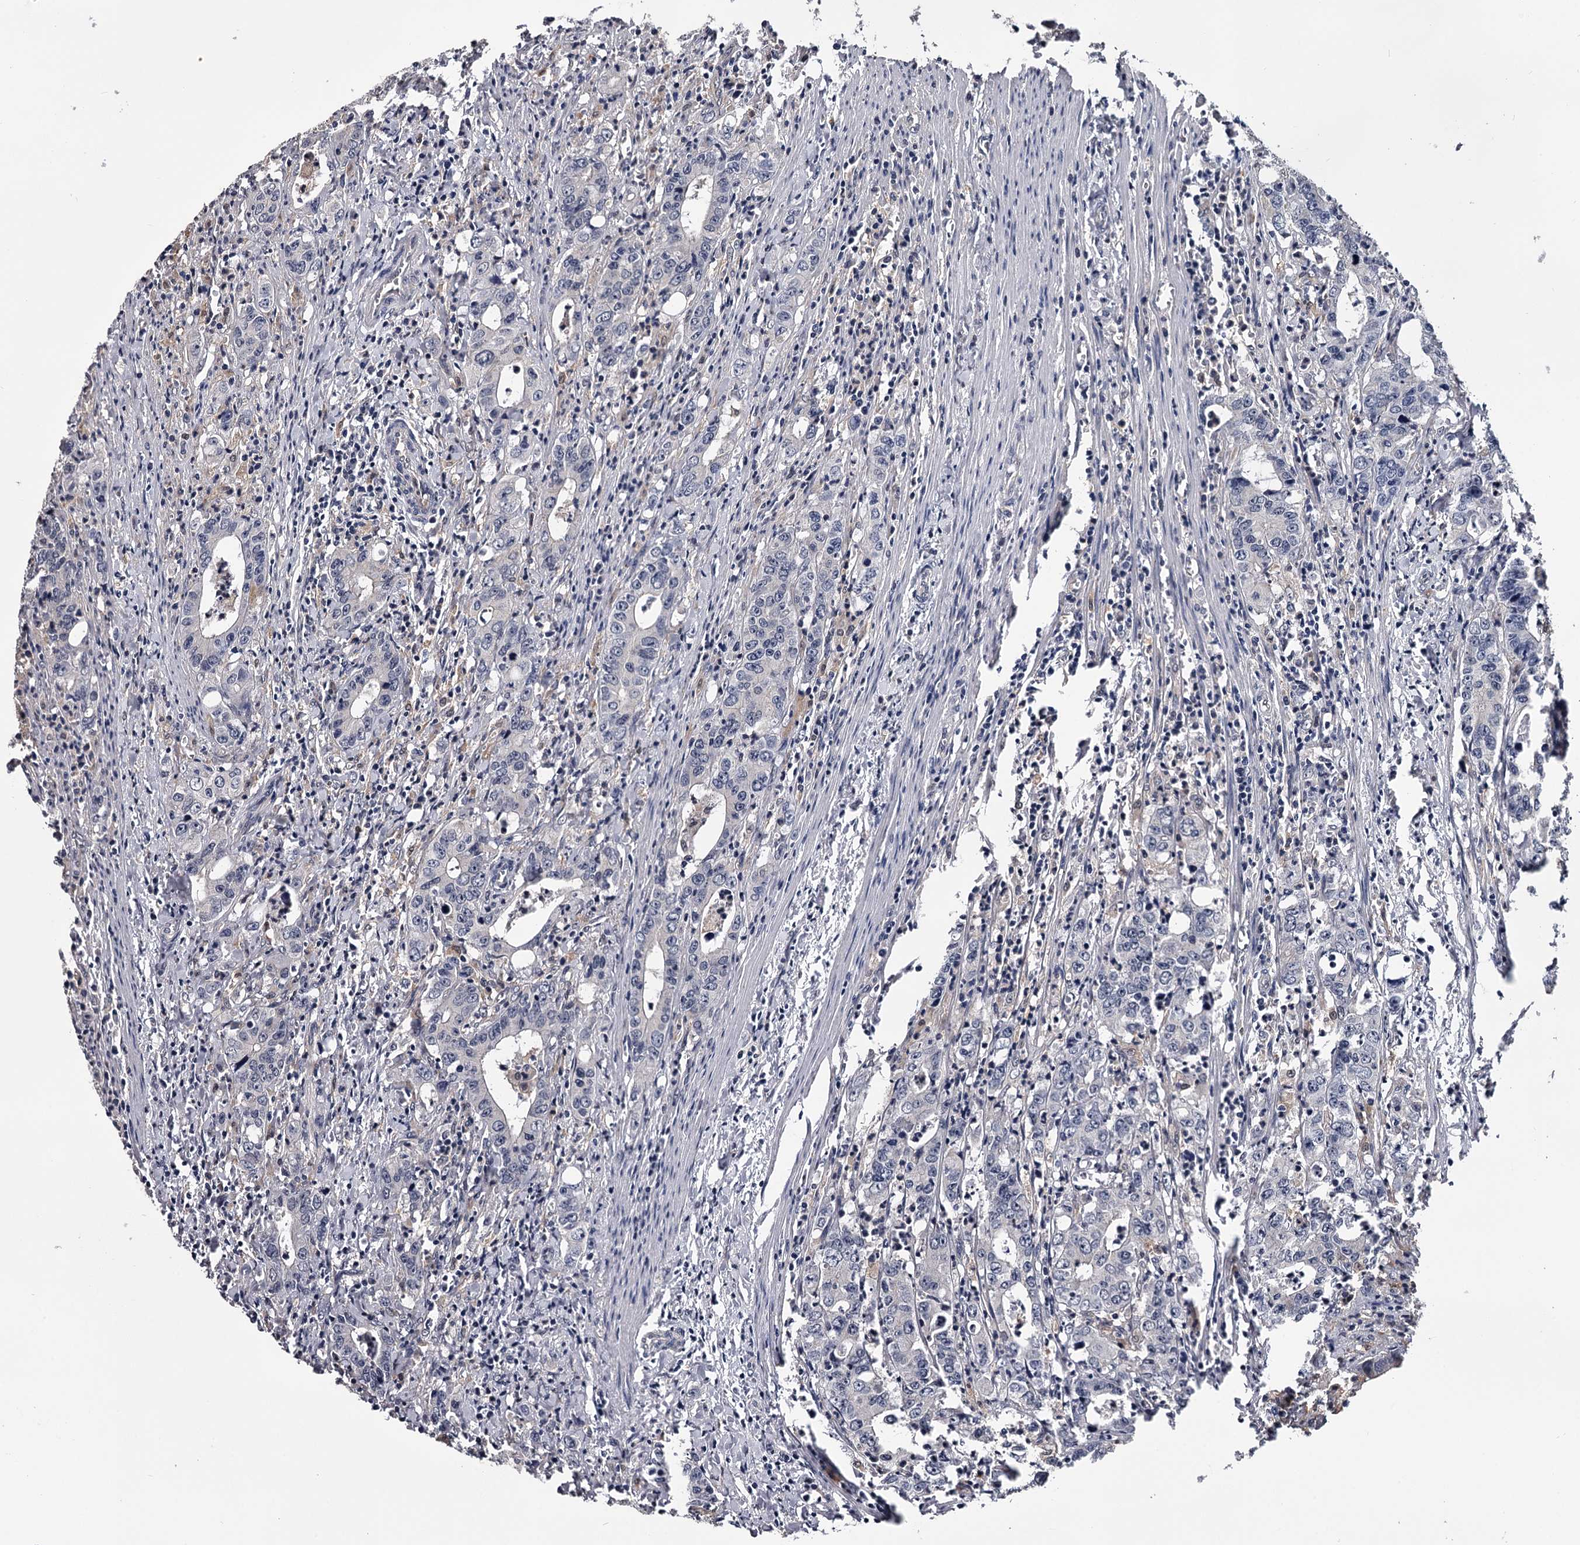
{"staining": {"intensity": "negative", "quantity": "none", "location": "none"}, "tissue": "colorectal cancer", "cell_type": "Tumor cells", "image_type": "cancer", "snomed": [{"axis": "morphology", "description": "Adenocarcinoma, NOS"}, {"axis": "topography", "description": "Colon"}], "caption": "A high-resolution photomicrograph shows immunohistochemistry staining of colorectal cancer, which shows no significant expression in tumor cells. (DAB immunohistochemistry (IHC), high magnification).", "gene": "GSTO1", "patient": {"sex": "female", "age": 75}}